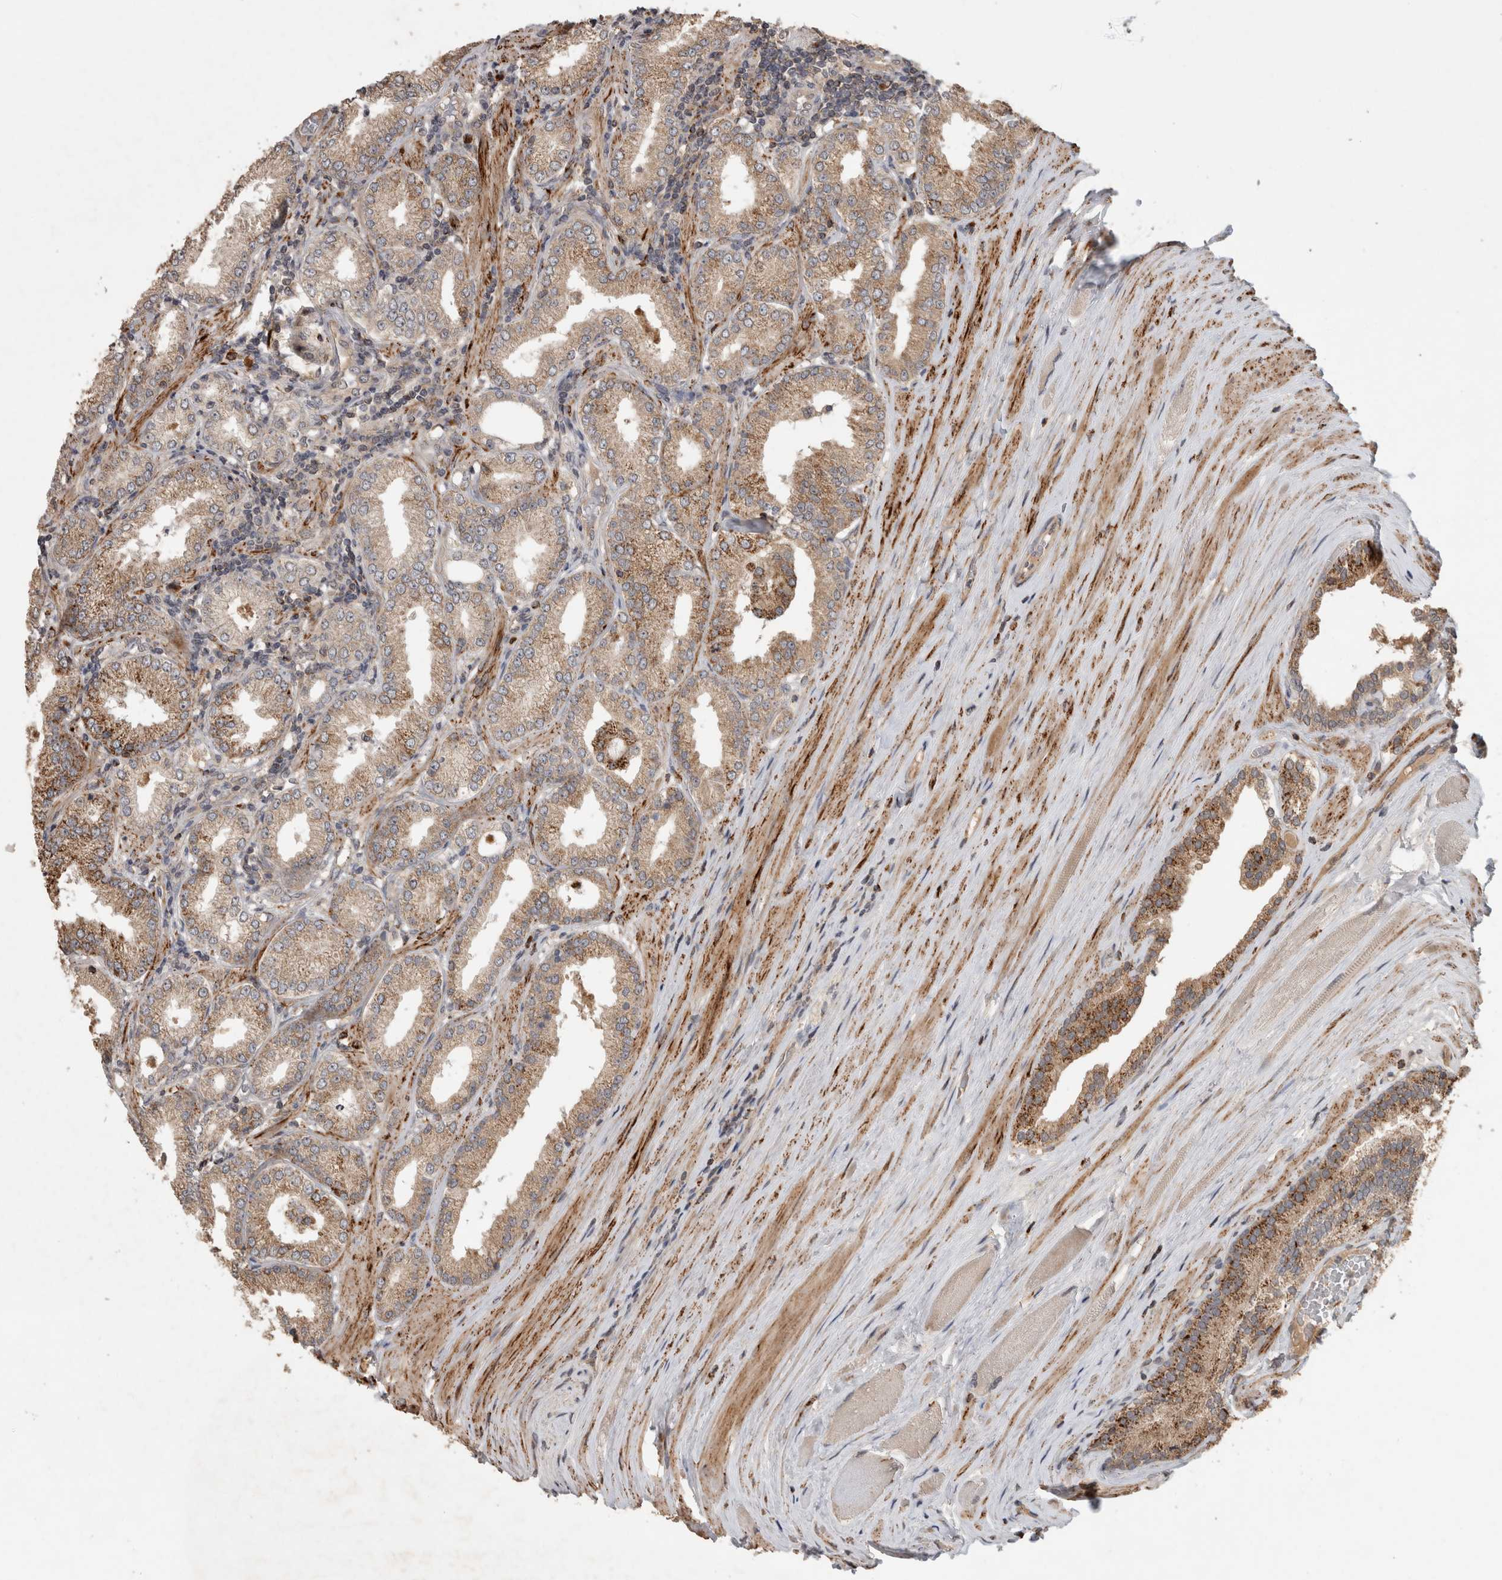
{"staining": {"intensity": "moderate", "quantity": ">75%", "location": "cytoplasmic/membranous"}, "tissue": "prostate cancer", "cell_type": "Tumor cells", "image_type": "cancer", "snomed": [{"axis": "morphology", "description": "Adenocarcinoma, Low grade"}, {"axis": "topography", "description": "Prostate"}], "caption": "High-power microscopy captured an IHC micrograph of prostate cancer, revealing moderate cytoplasmic/membranous staining in approximately >75% of tumor cells. (DAB IHC, brown staining for protein, blue staining for nuclei).", "gene": "SERAC1", "patient": {"sex": "male", "age": 62}}